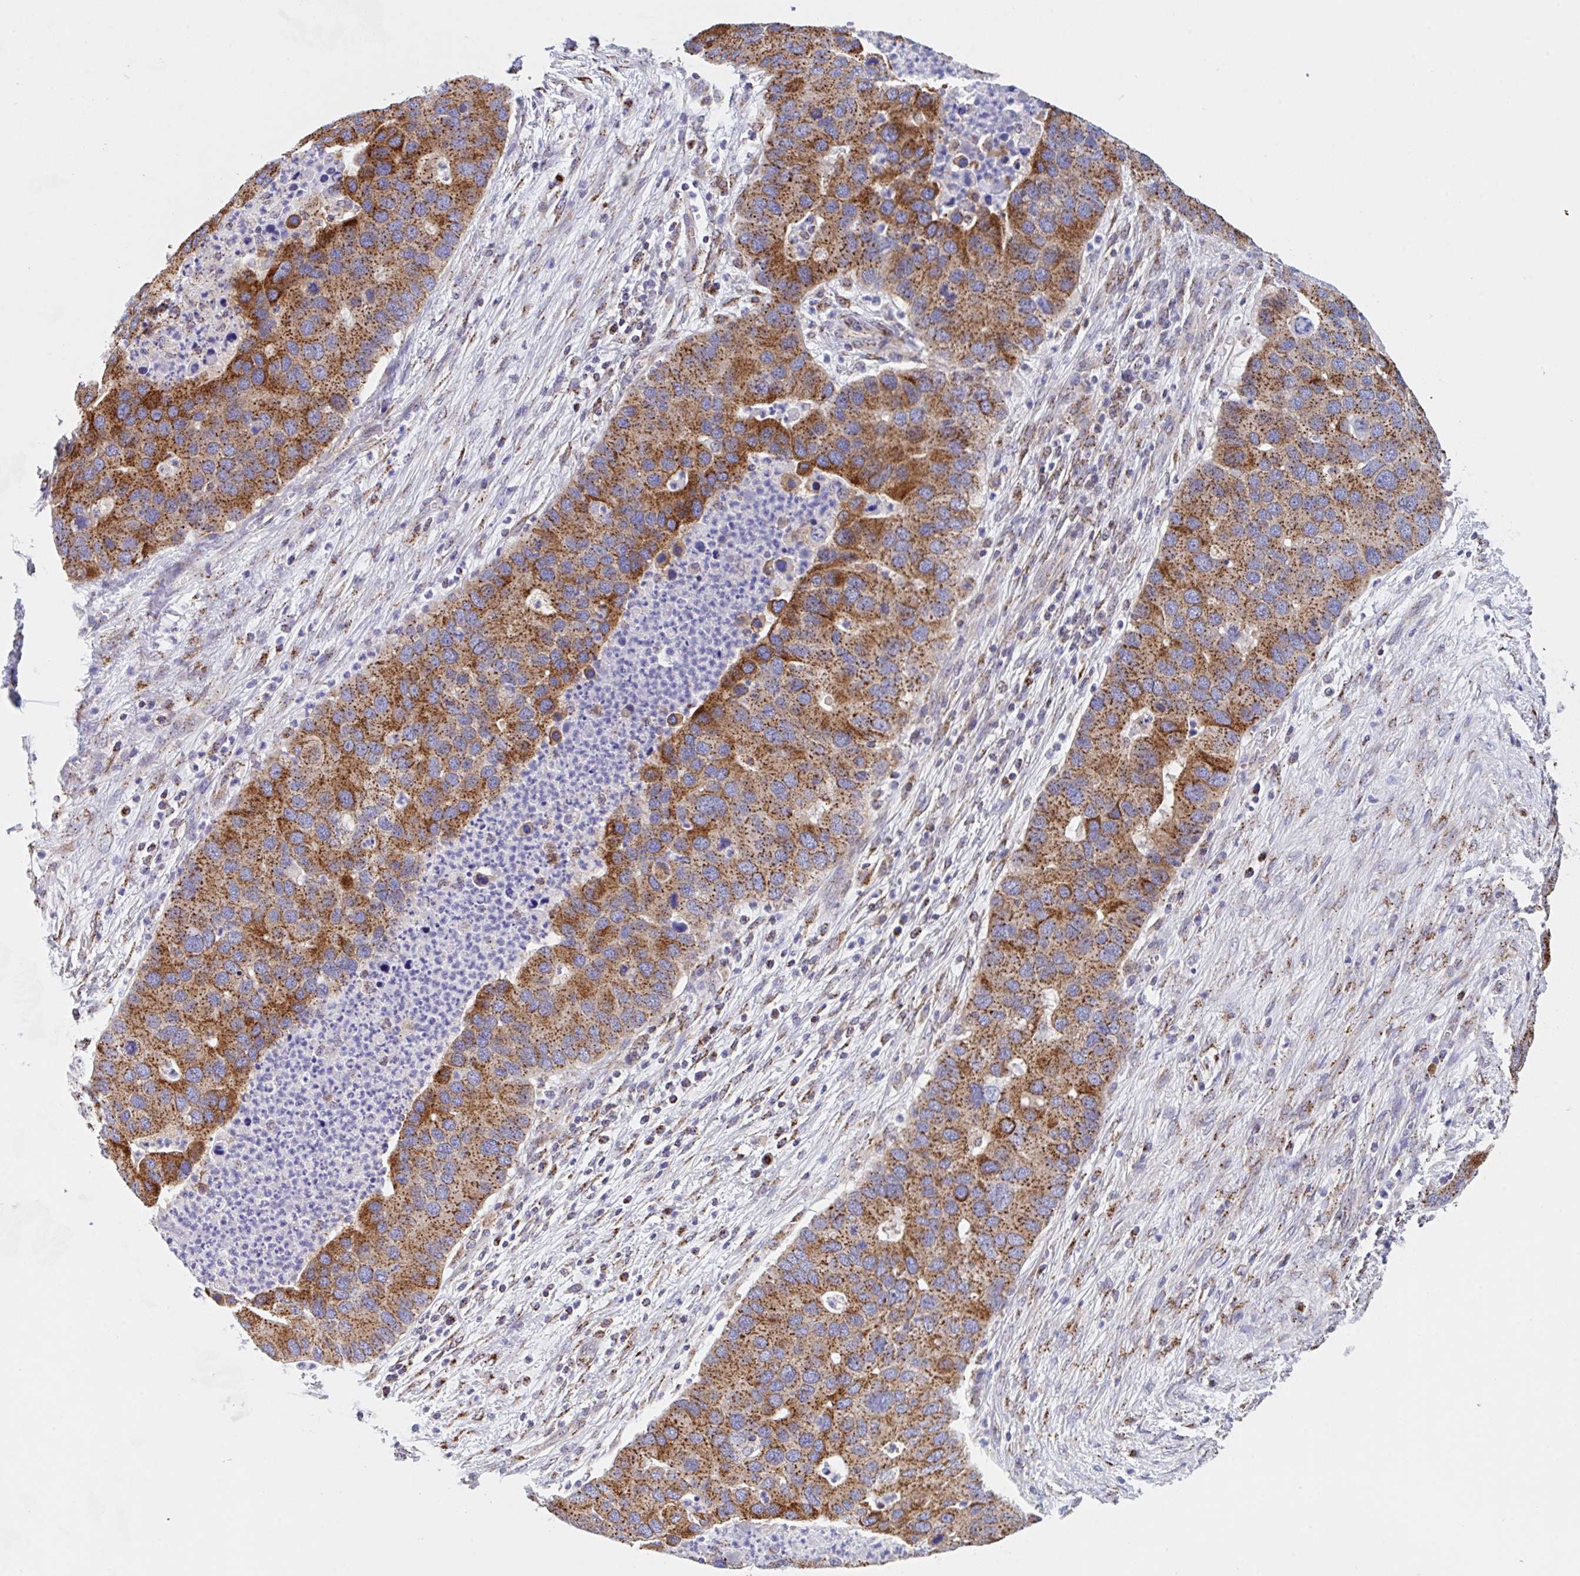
{"staining": {"intensity": "strong", "quantity": ">75%", "location": "cytoplasmic/membranous"}, "tissue": "lung cancer", "cell_type": "Tumor cells", "image_type": "cancer", "snomed": [{"axis": "morphology", "description": "Aneuploidy"}, {"axis": "morphology", "description": "Adenocarcinoma, NOS"}, {"axis": "topography", "description": "Lymph node"}, {"axis": "topography", "description": "Lung"}], "caption": "This is an image of IHC staining of lung cancer, which shows strong positivity in the cytoplasmic/membranous of tumor cells.", "gene": "PROSER3", "patient": {"sex": "female", "age": 74}}